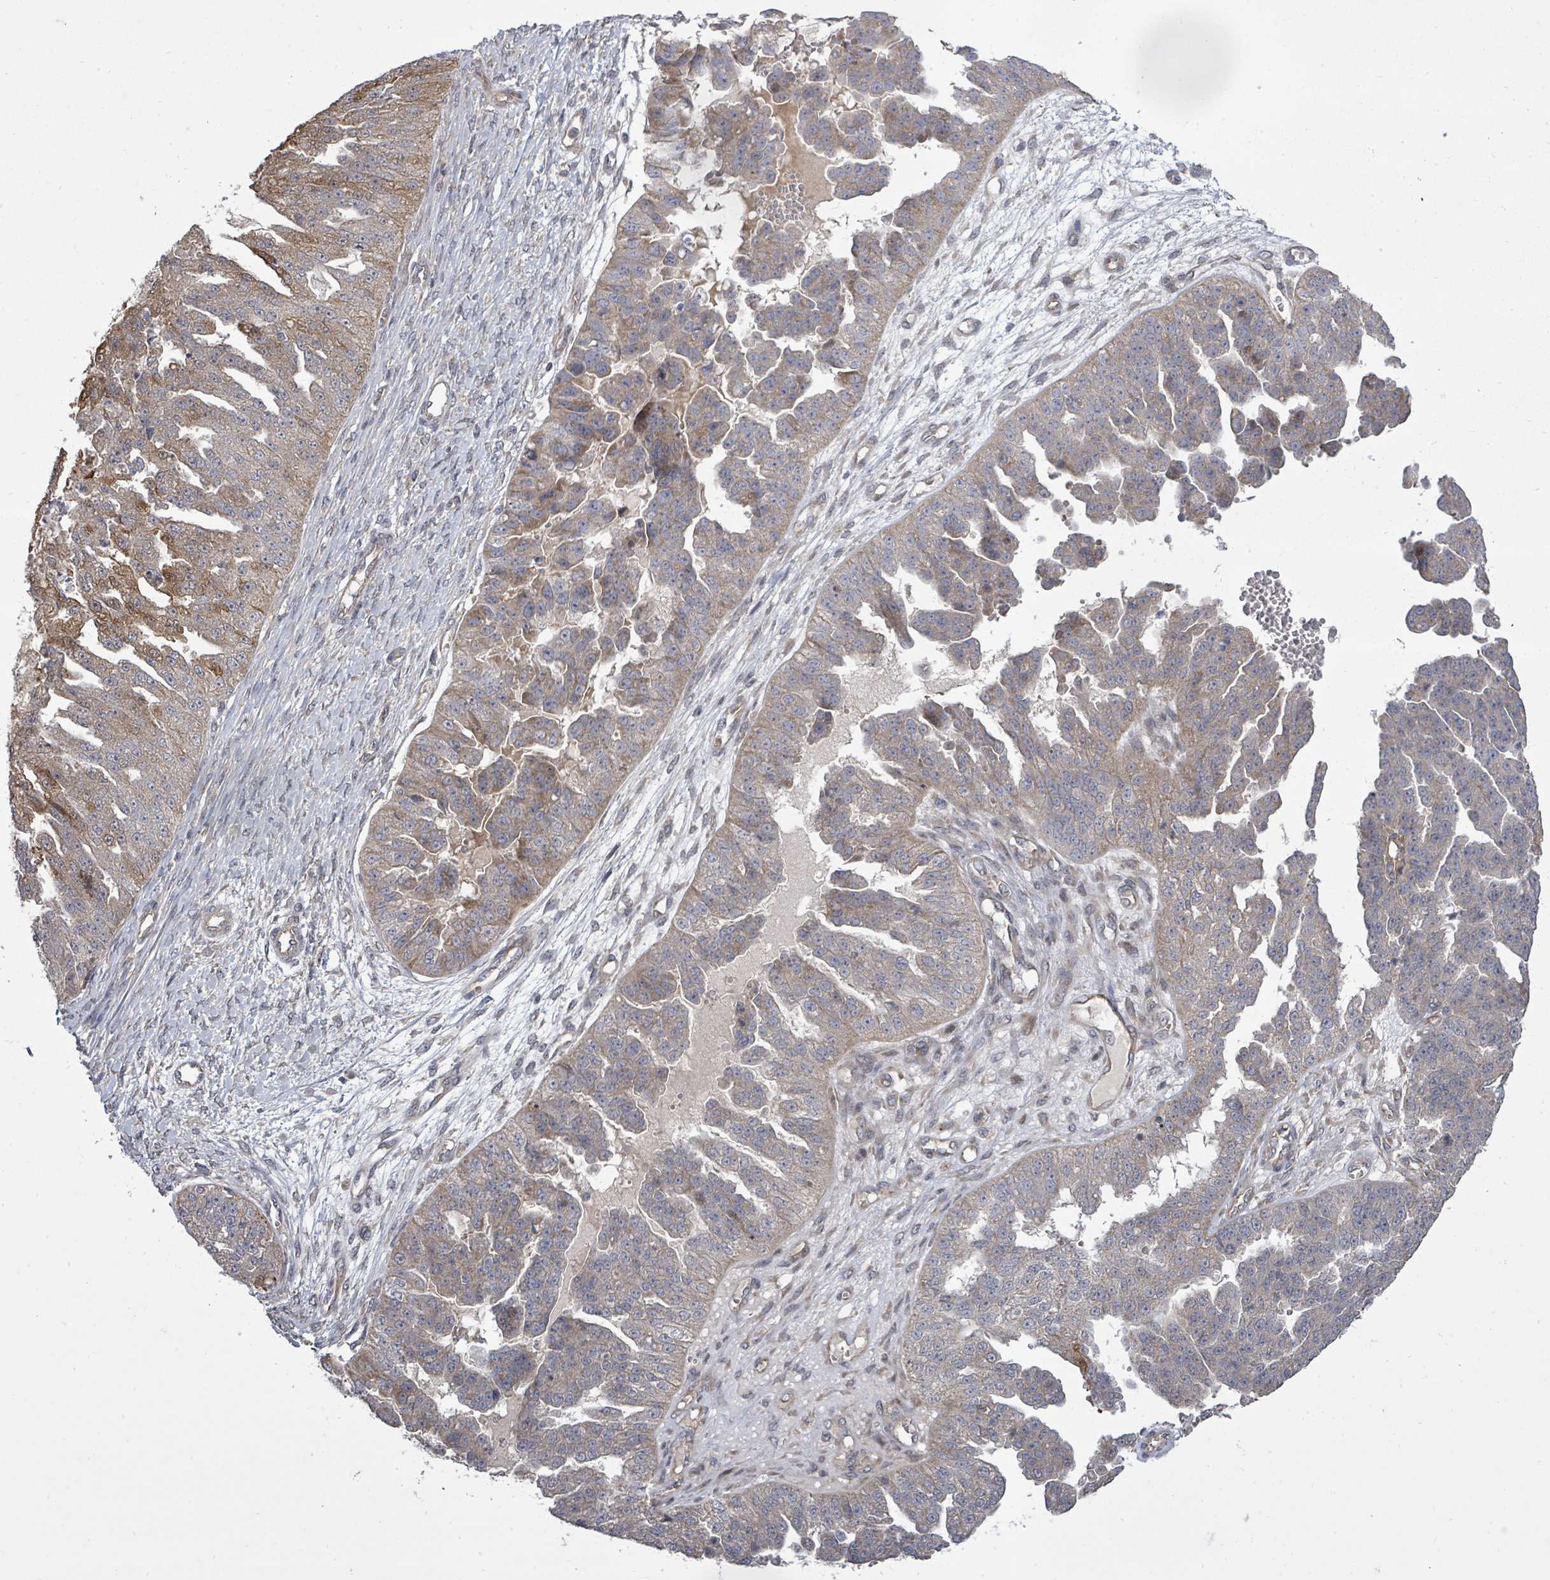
{"staining": {"intensity": "moderate", "quantity": "<25%", "location": "cytoplasmic/membranous,nuclear"}, "tissue": "ovarian cancer", "cell_type": "Tumor cells", "image_type": "cancer", "snomed": [{"axis": "morphology", "description": "Cystadenocarcinoma, serous, NOS"}, {"axis": "topography", "description": "Ovary"}], "caption": "Serous cystadenocarcinoma (ovarian) stained with a protein marker exhibits moderate staining in tumor cells.", "gene": "KRTAP27-1", "patient": {"sex": "female", "age": 58}}